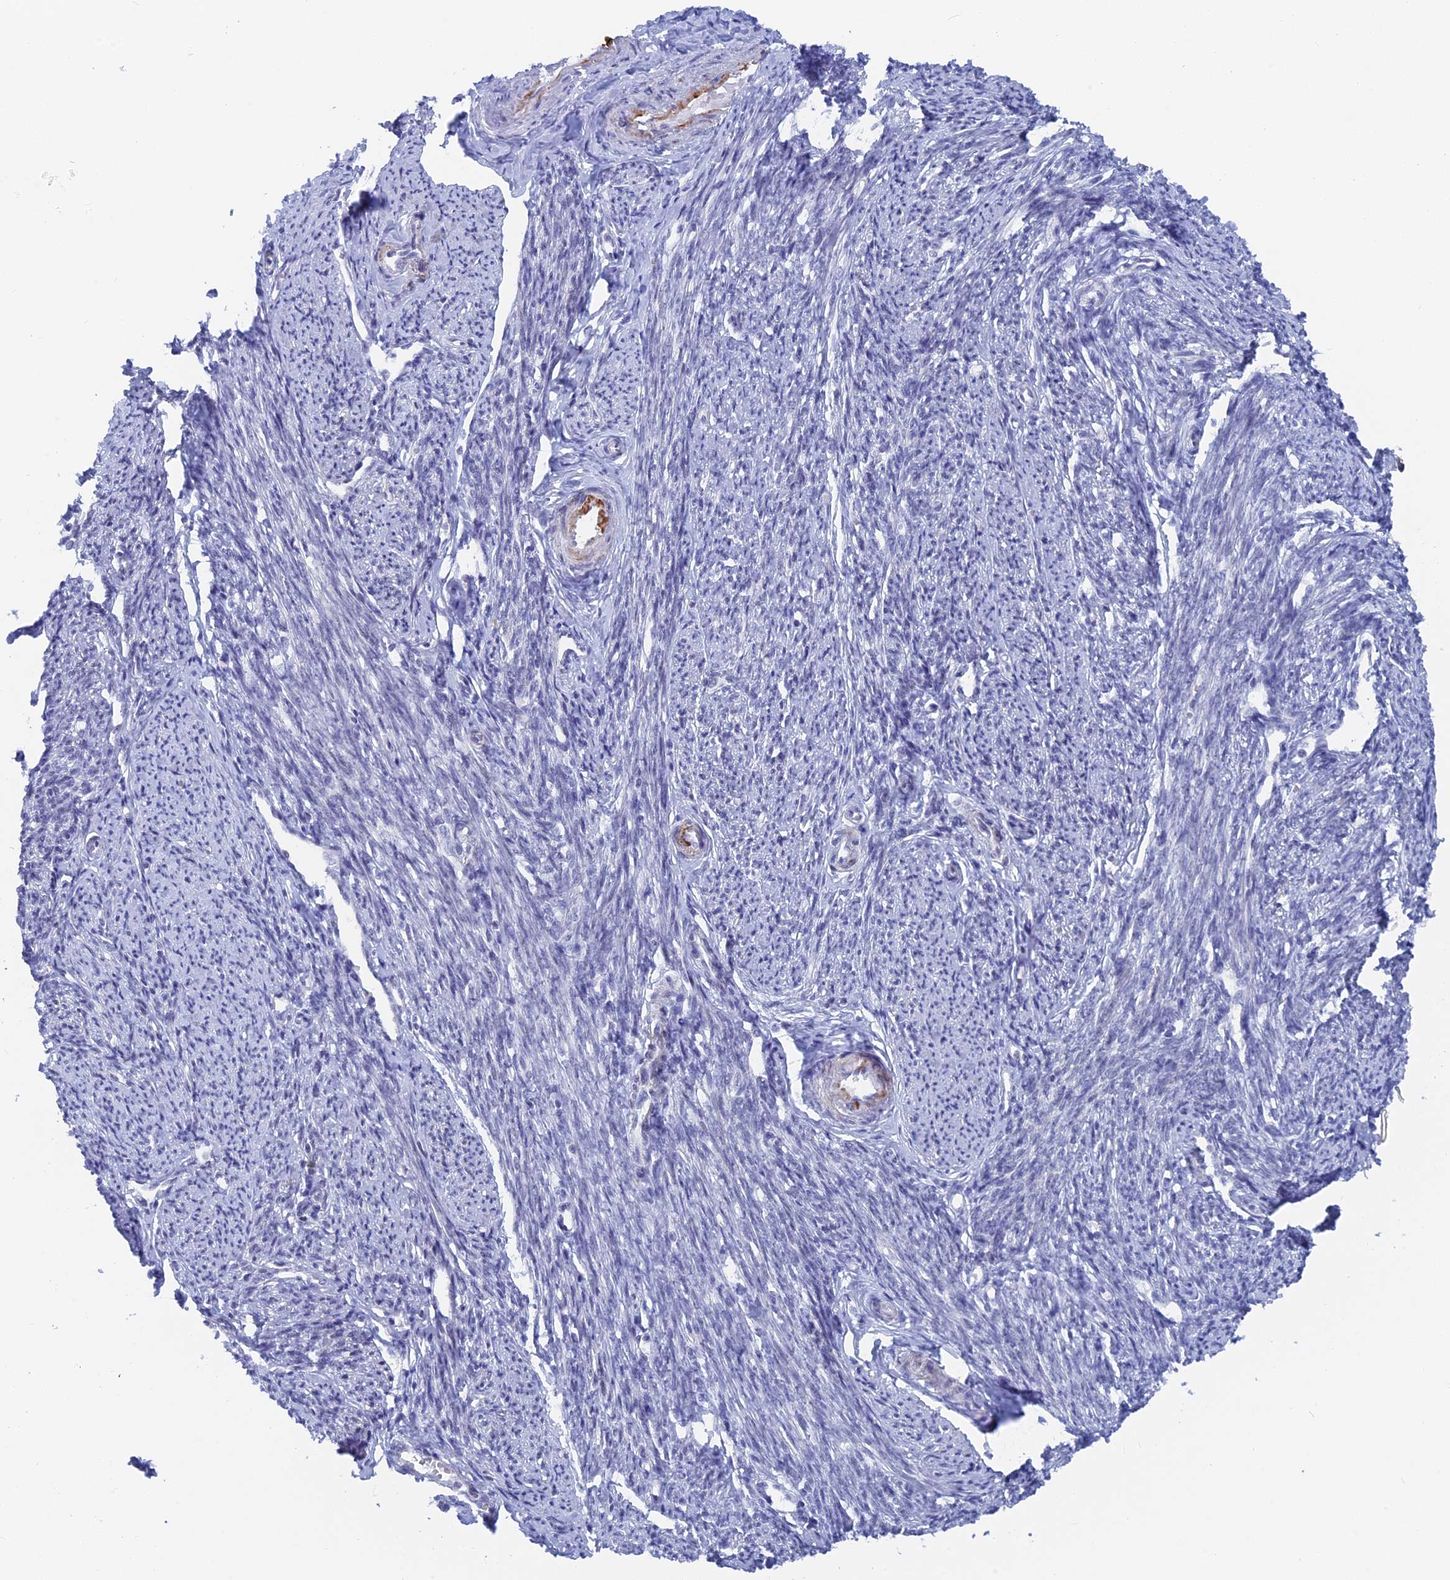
{"staining": {"intensity": "moderate", "quantity": "25%-75%", "location": "cytoplasmic/membranous"}, "tissue": "smooth muscle", "cell_type": "Smooth muscle cells", "image_type": "normal", "snomed": [{"axis": "morphology", "description": "Normal tissue, NOS"}, {"axis": "topography", "description": "Smooth muscle"}, {"axis": "topography", "description": "Uterus"}], "caption": "DAB (3,3'-diaminobenzidine) immunohistochemical staining of normal human smooth muscle demonstrates moderate cytoplasmic/membranous protein positivity in about 25%-75% of smooth muscle cells. Immunohistochemistry stains the protein in brown and the nuclei are stained blue.", "gene": "BRD2", "patient": {"sex": "female", "age": 59}}